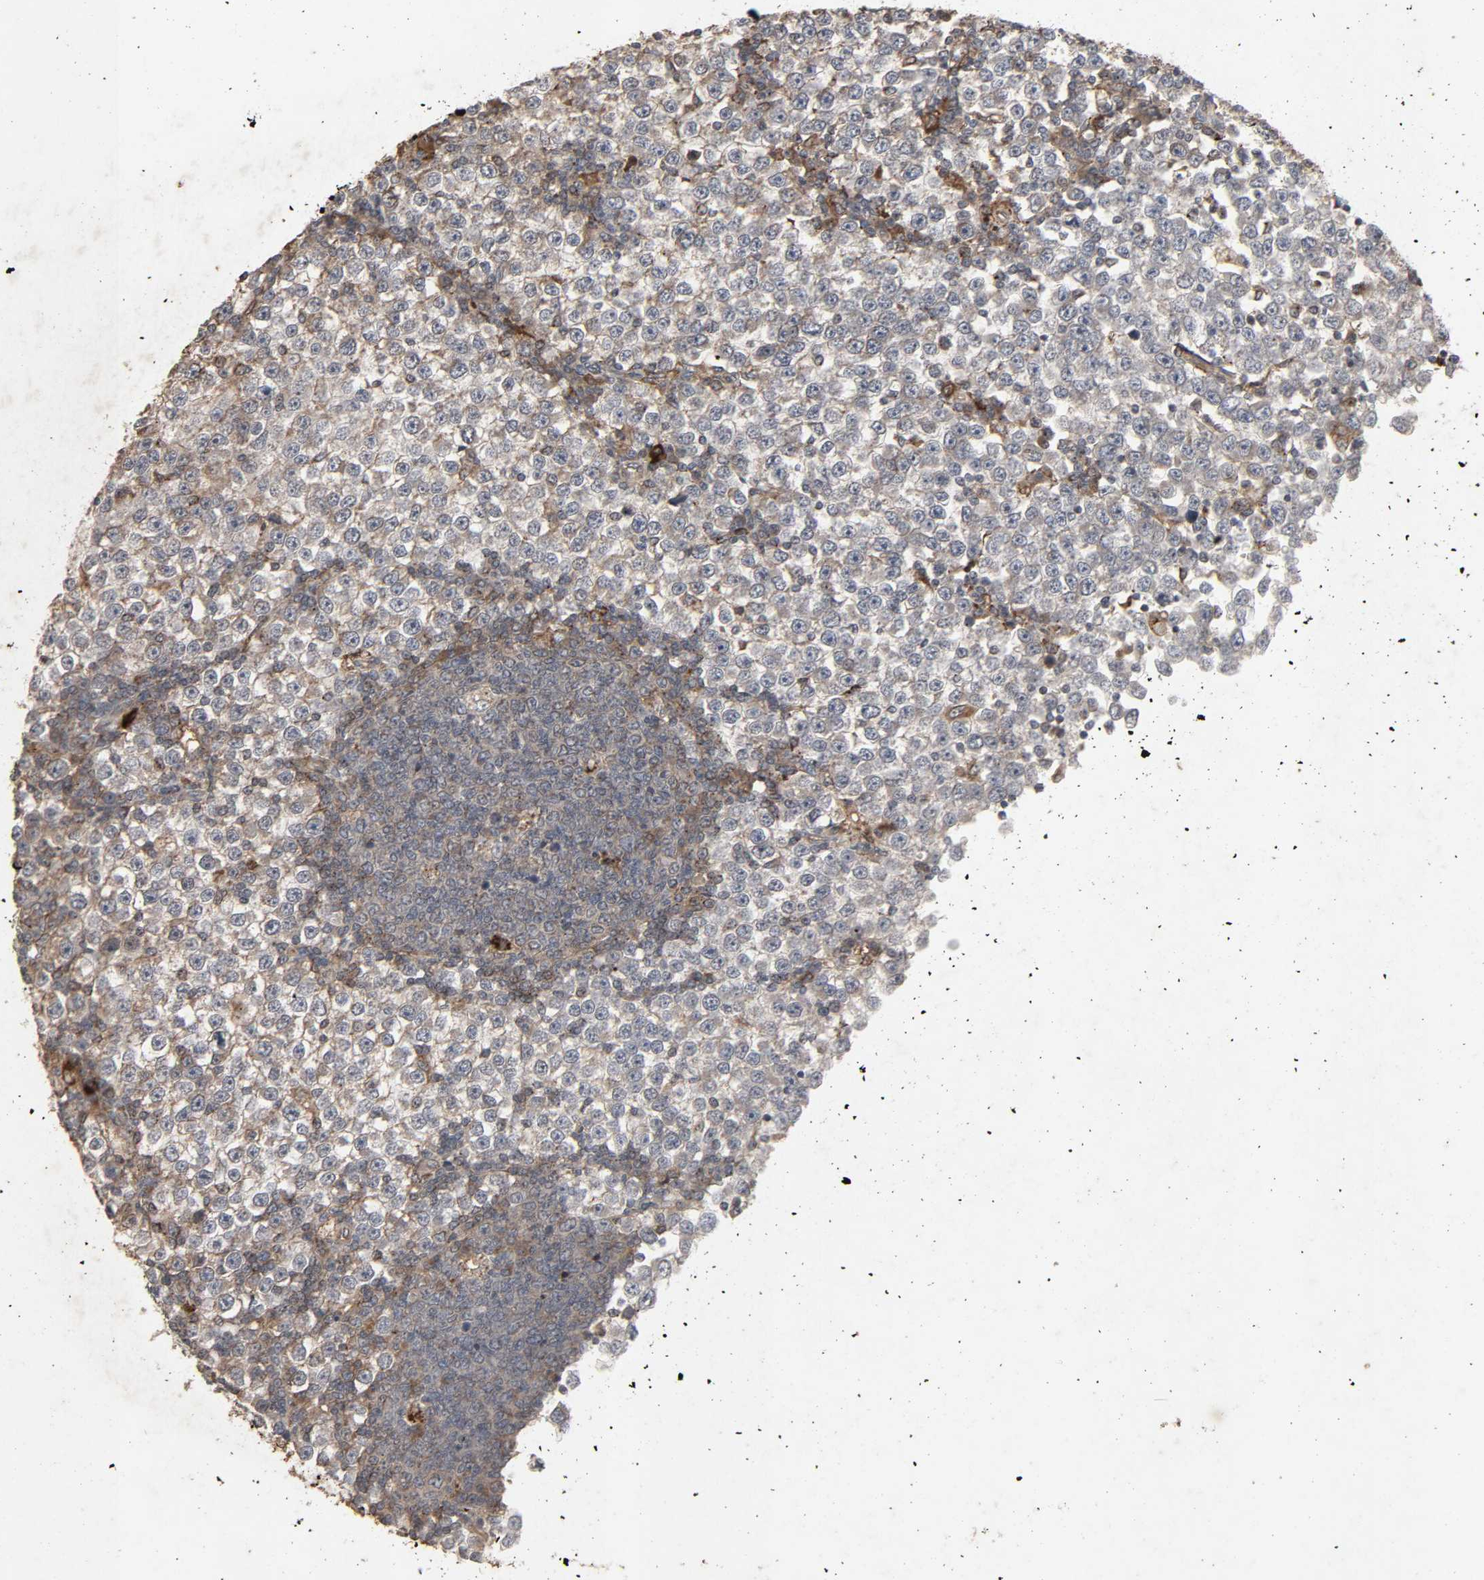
{"staining": {"intensity": "weak", "quantity": "25%-75%", "location": "cytoplasmic/membranous"}, "tissue": "testis cancer", "cell_type": "Tumor cells", "image_type": "cancer", "snomed": [{"axis": "morphology", "description": "Seminoma, NOS"}, {"axis": "topography", "description": "Testis"}], "caption": "The photomicrograph exhibits a brown stain indicating the presence of a protein in the cytoplasmic/membranous of tumor cells in testis seminoma.", "gene": "ADCY4", "patient": {"sex": "male", "age": 65}}